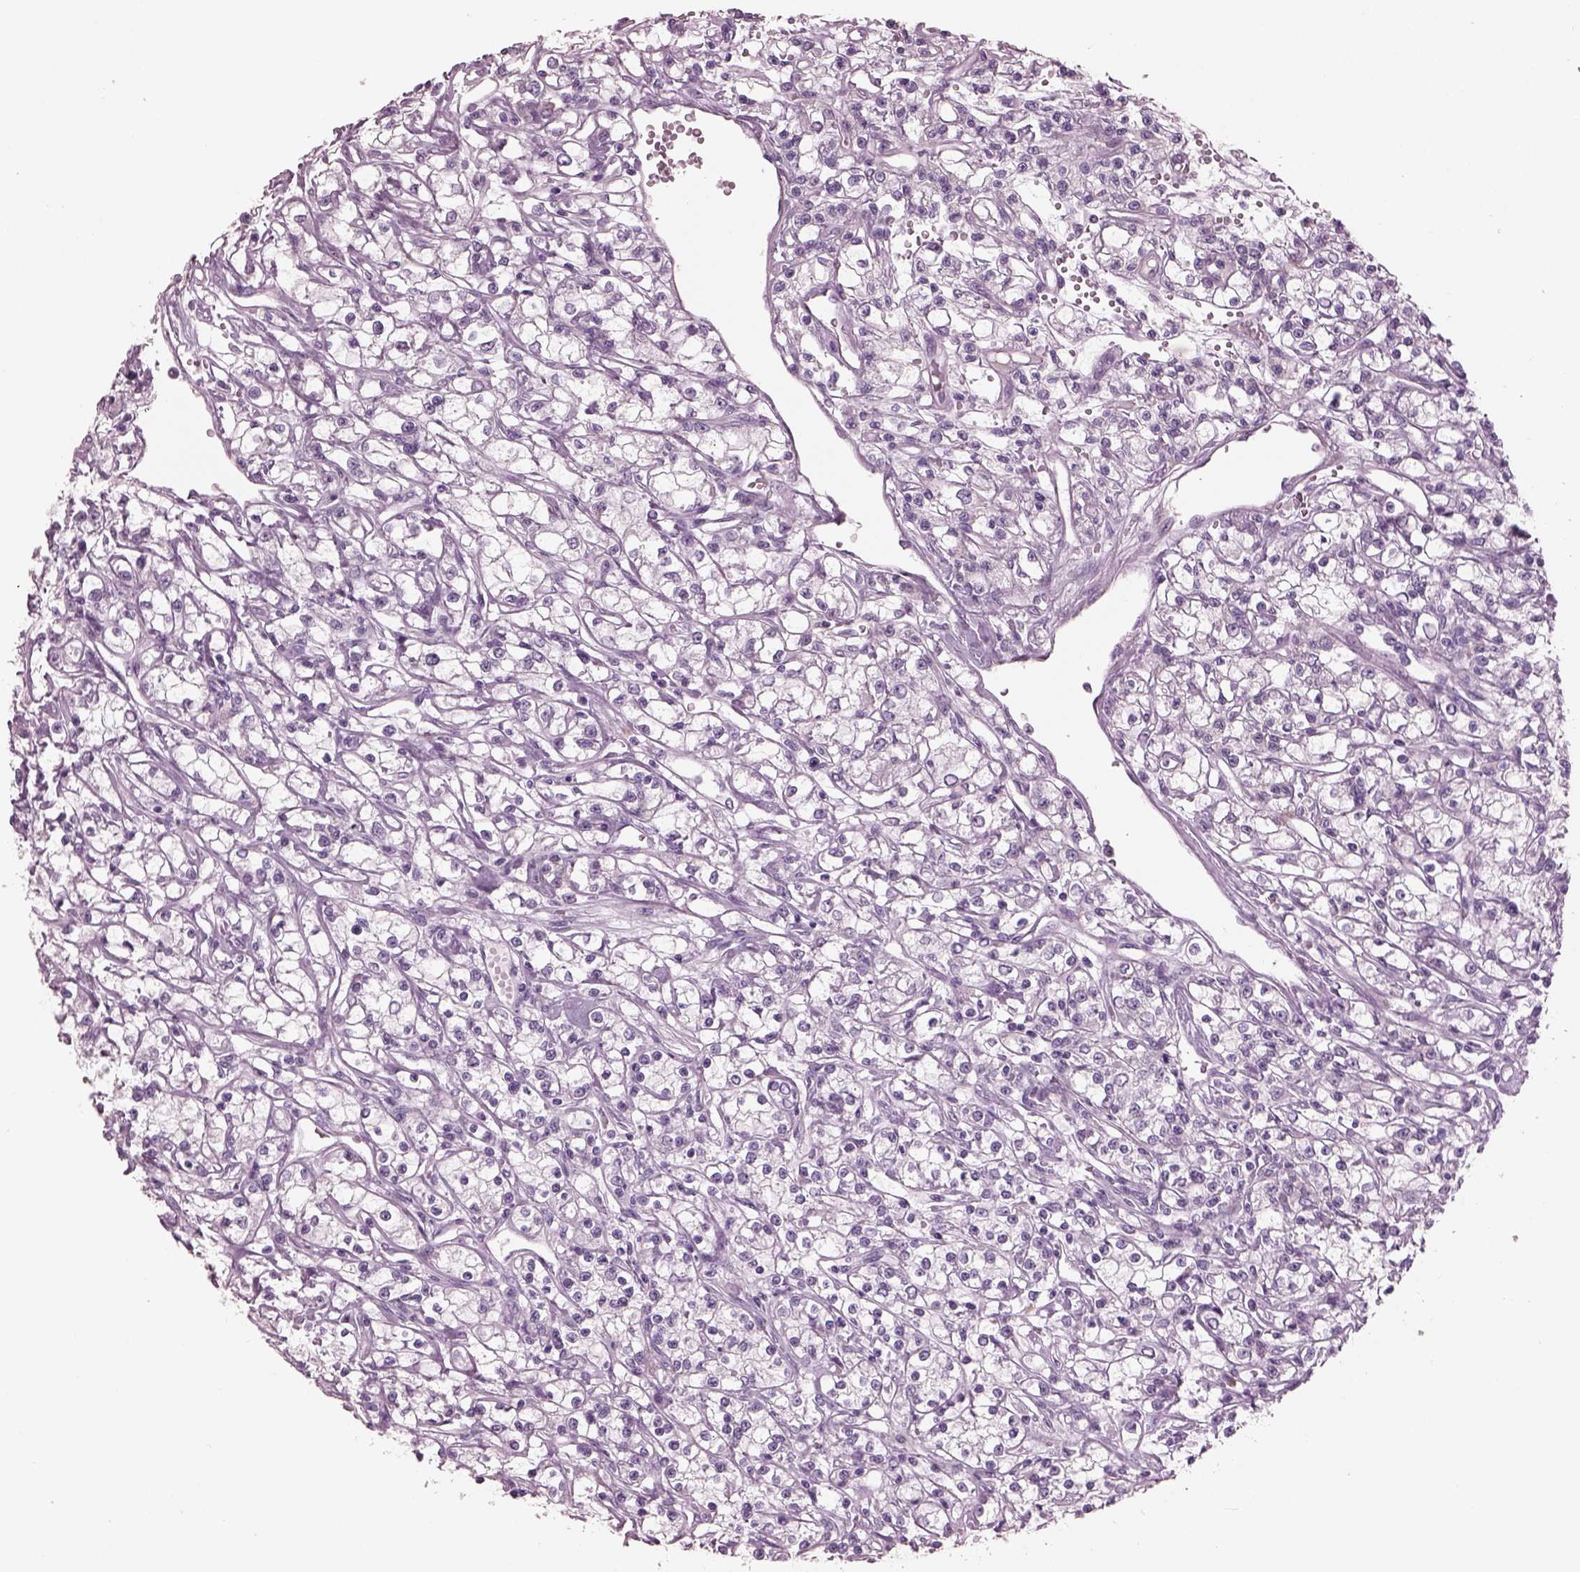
{"staining": {"intensity": "negative", "quantity": "none", "location": "none"}, "tissue": "renal cancer", "cell_type": "Tumor cells", "image_type": "cancer", "snomed": [{"axis": "morphology", "description": "Adenocarcinoma, NOS"}, {"axis": "topography", "description": "Kidney"}], "caption": "Human adenocarcinoma (renal) stained for a protein using immunohistochemistry (IHC) demonstrates no expression in tumor cells.", "gene": "CYLC1", "patient": {"sex": "female", "age": 59}}